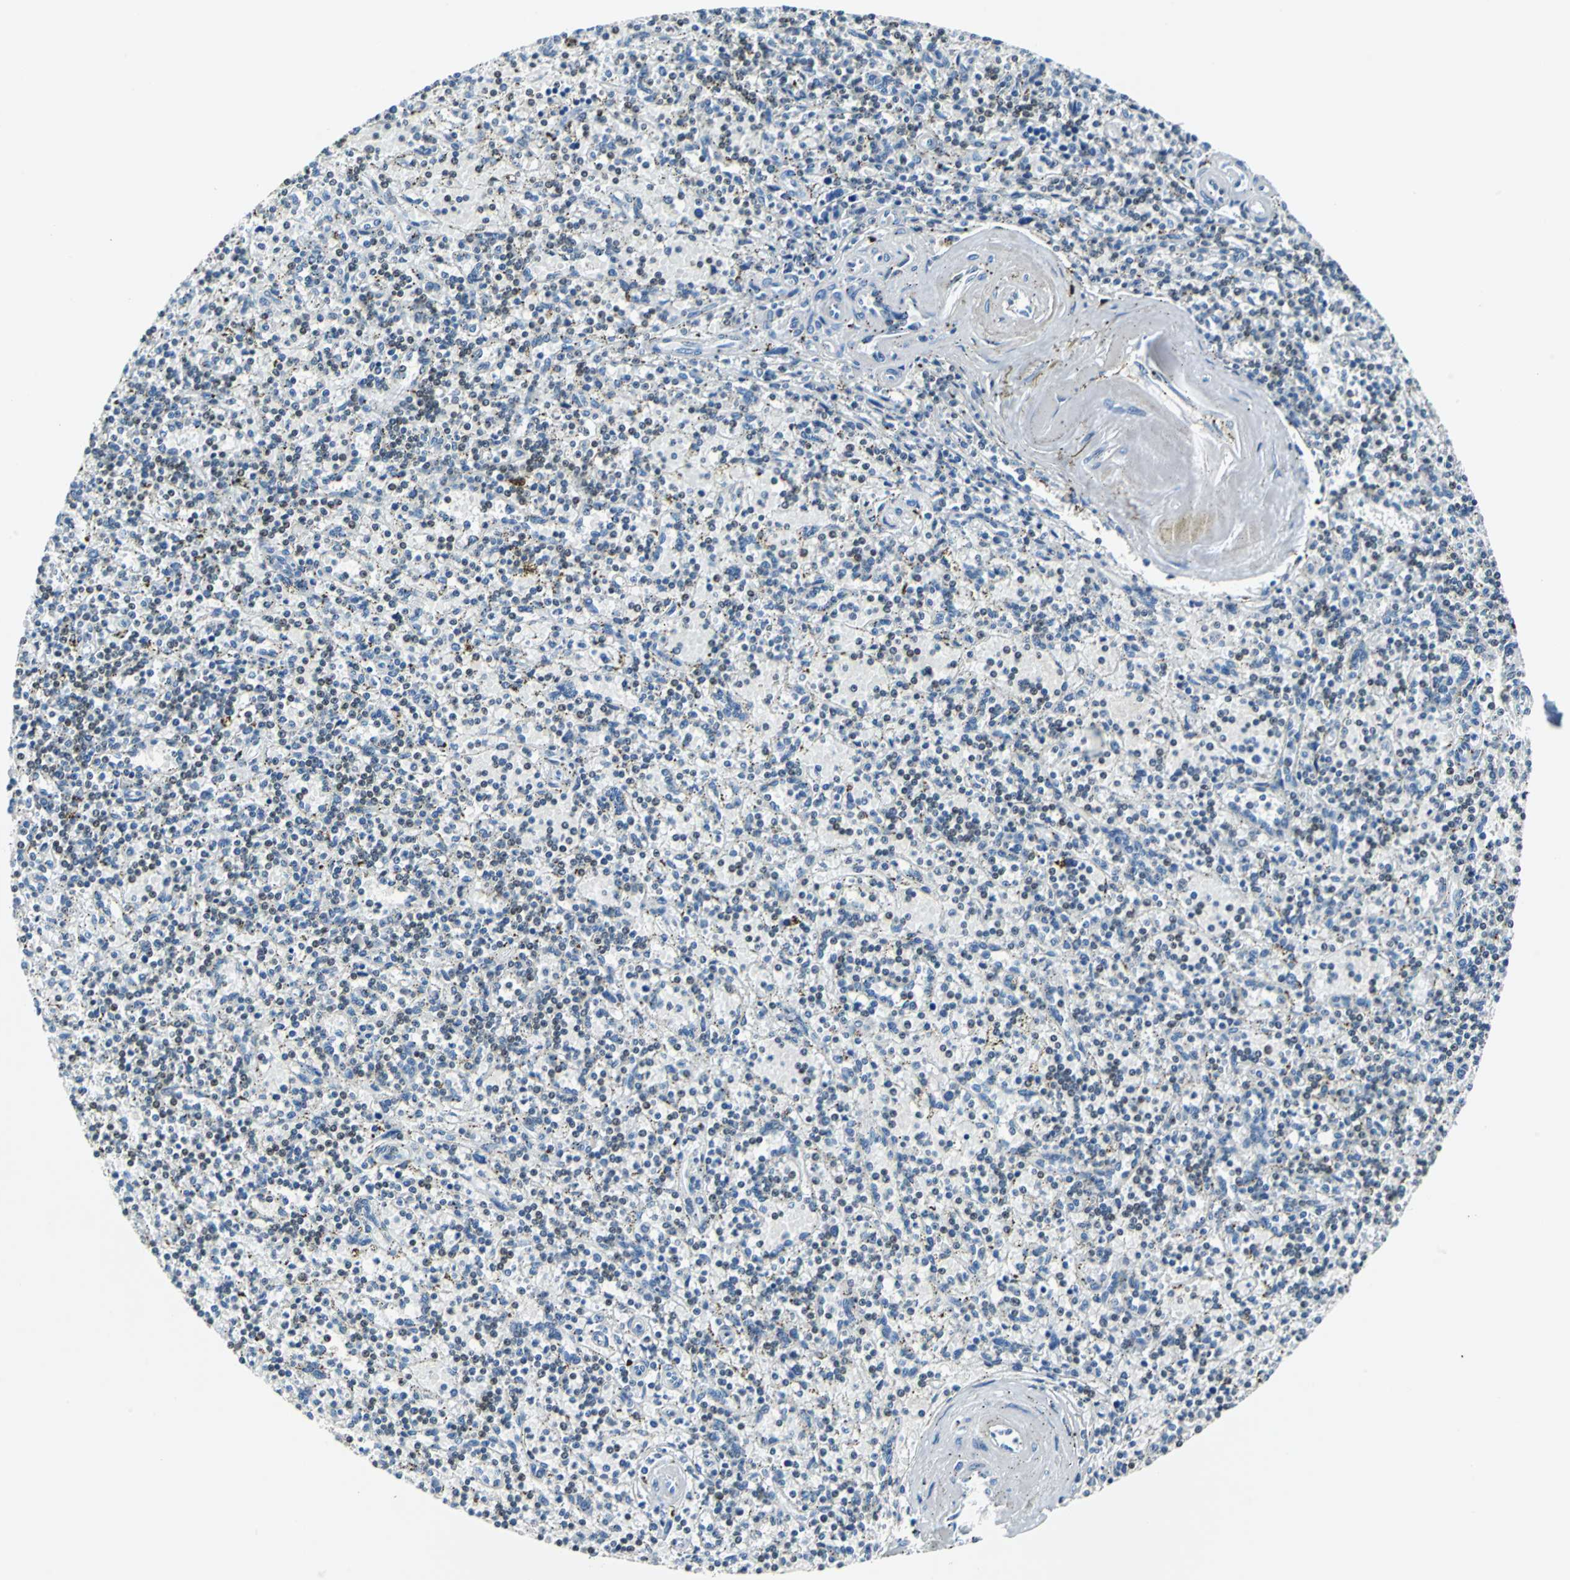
{"staining": {"intensity": "weak", "quantity": "<25%", "location": "nuclear"}, "tissue": "lymphoma", "cell_type": "Tumor cells", "image_type": "cancer", "snomed": [{"axis": "morphology", "description": "Malignant lymphoma, non-Hodgkin's type, Low grade"}, {"axis": "topography", "description": "Spleen"}], "caption": "Immunohistochemistry of malignant lymphoma, non-Hodgkin's type (low-grade) demonstrates no staining in tumor cells.", "gene": "HCFC2", "patient": {"sex": "male", "age": 73}}